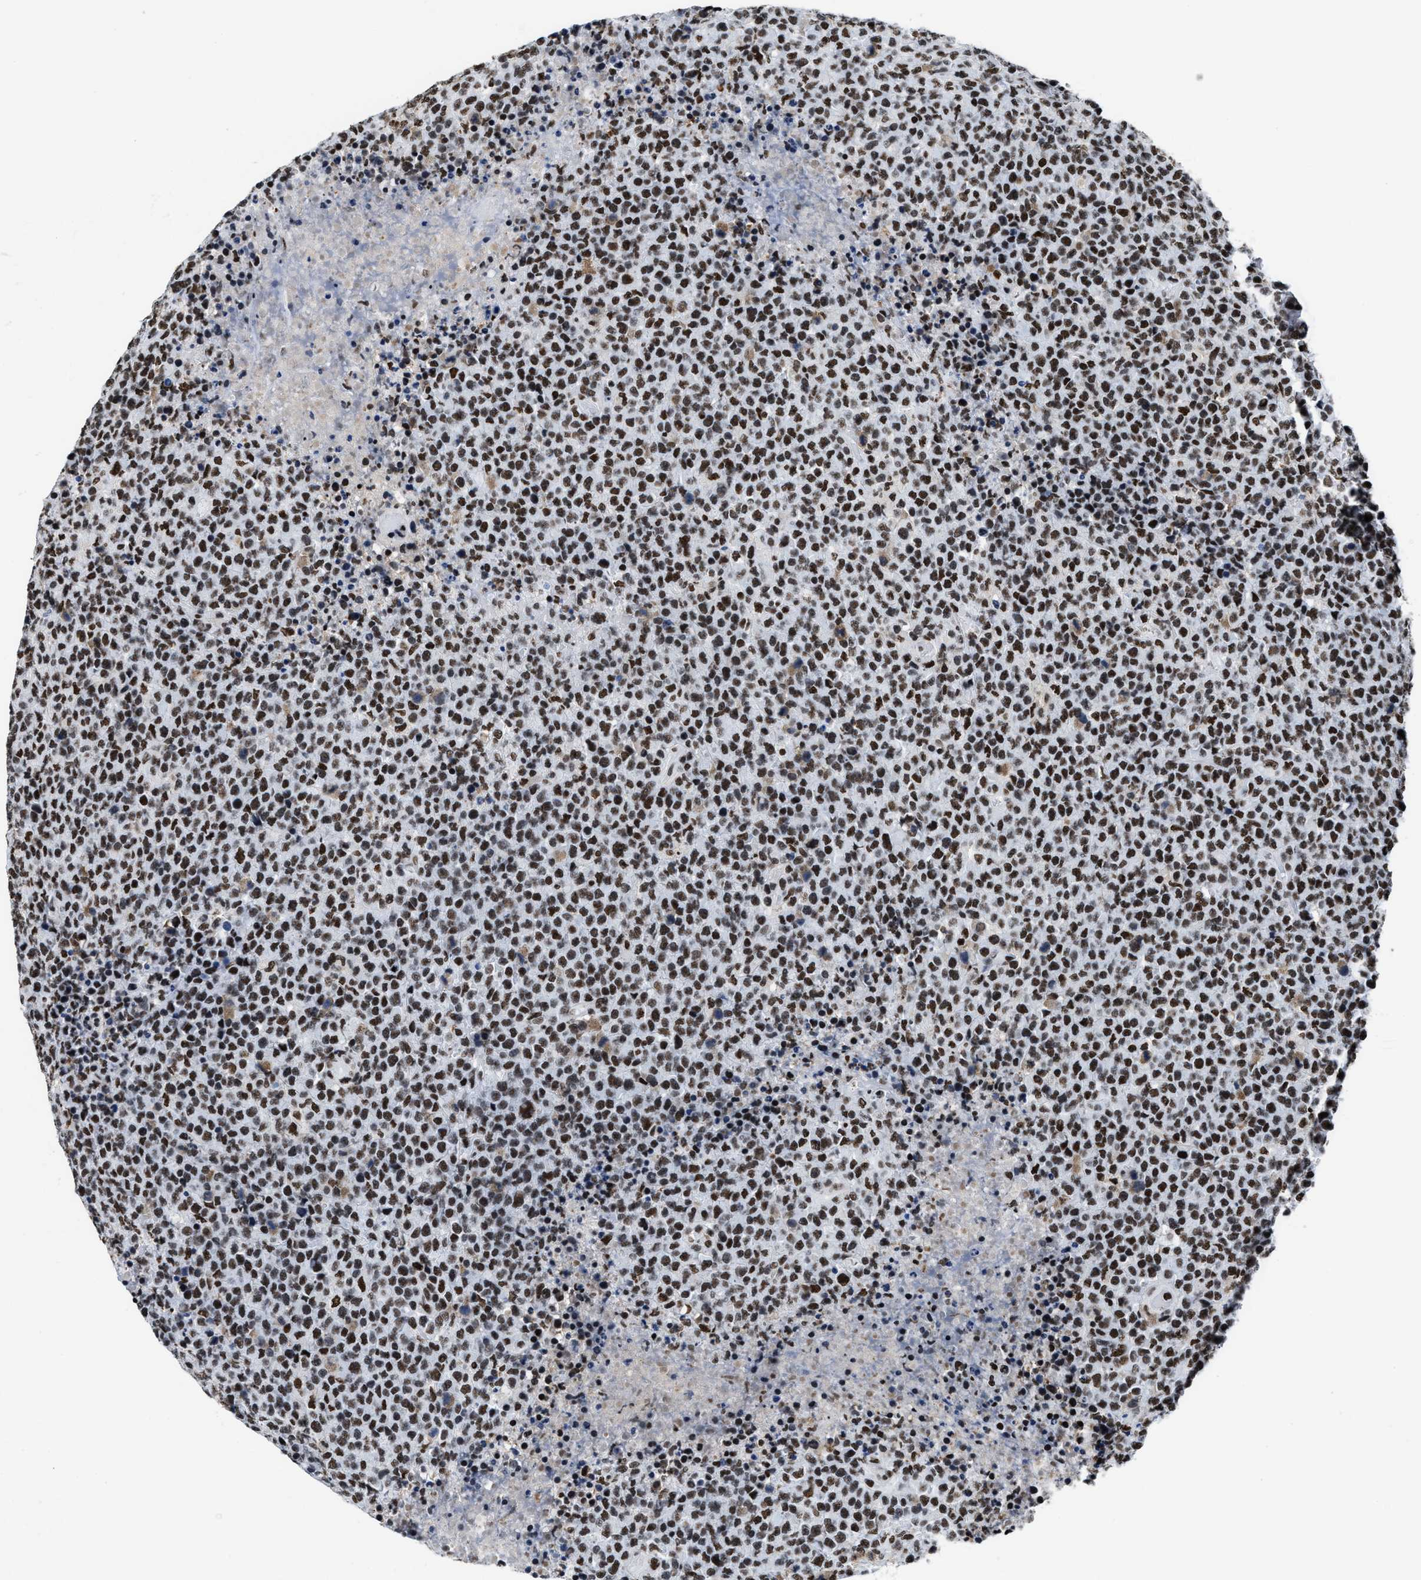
{"staining": {"intensity": "strong", "quantity": ">75%", "location": "nuclear"}, "tissue": "lymphoma", "cell_type": "Tumor cells", "image_type": "cancer", "snomed": [{"axis": "morphology", "description": "Malignant lymphoma, non-Hodgkin's type, High grade"}, {"axis": "topography", "description": "Lymph node"}], "caption": "Lymphoma stained with a protein marker demonstrates strong staining in tumor cells.", "gene": "SMARCC2", "patient": {"sex": "male", "age": 13}}